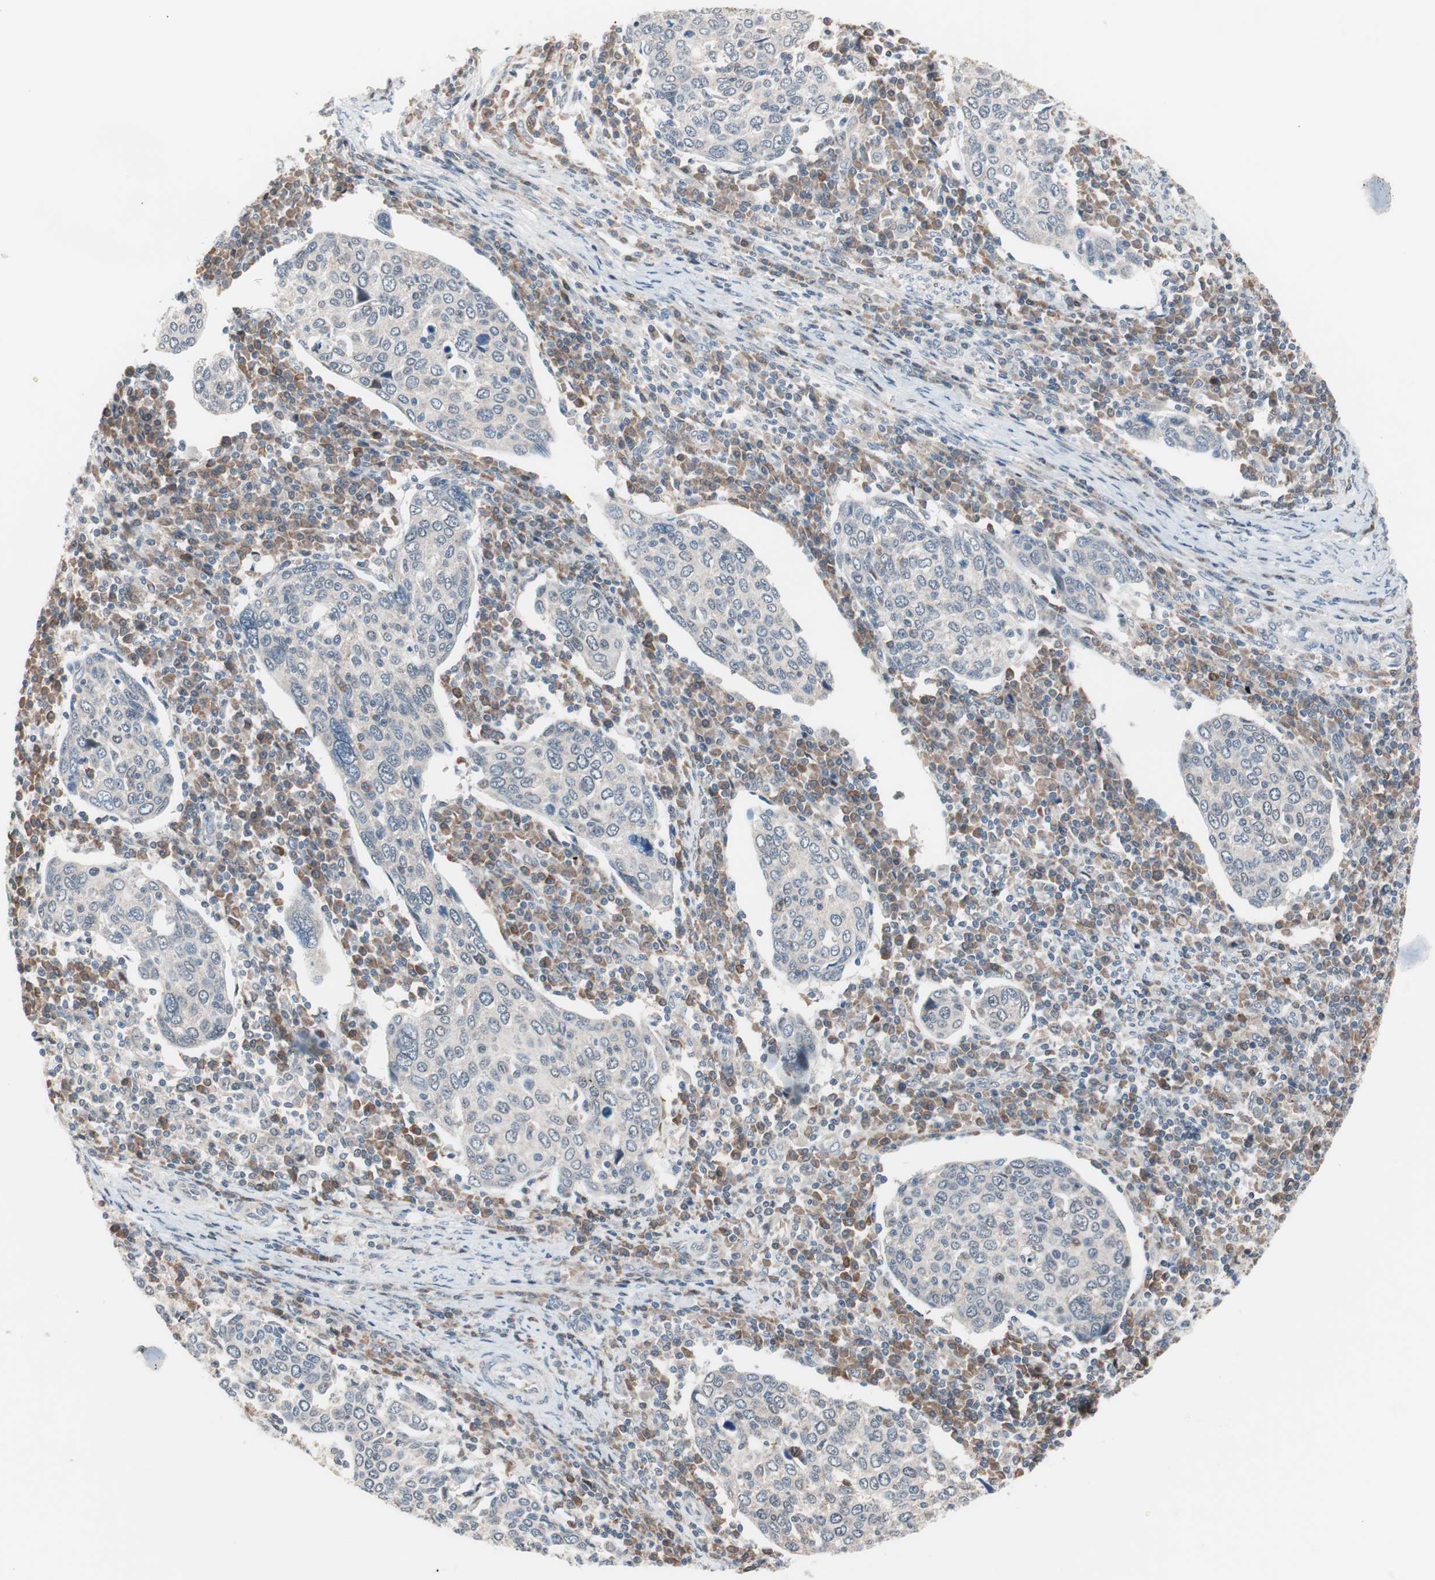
{"staining": {"intensity": "negative", "quantity": "none", "location": "none"}, "tissue": "cervical cancer", "cell_type": "Tumor cells", "image_type": "cancer", "snomed": [{"axis": "morphology", "description": "Squamous cell carcinoma, NOS"}, {"axis": "topography", "description": "Cervix"}], "caption": "Micrograph shows no significant protein positivity in tumor cells of cervical squamous cell carcinoma. (DAB immunohistochemistry, high magnification).", "gene": "POLH", "patient": {"sex": "female", "age": 40}}